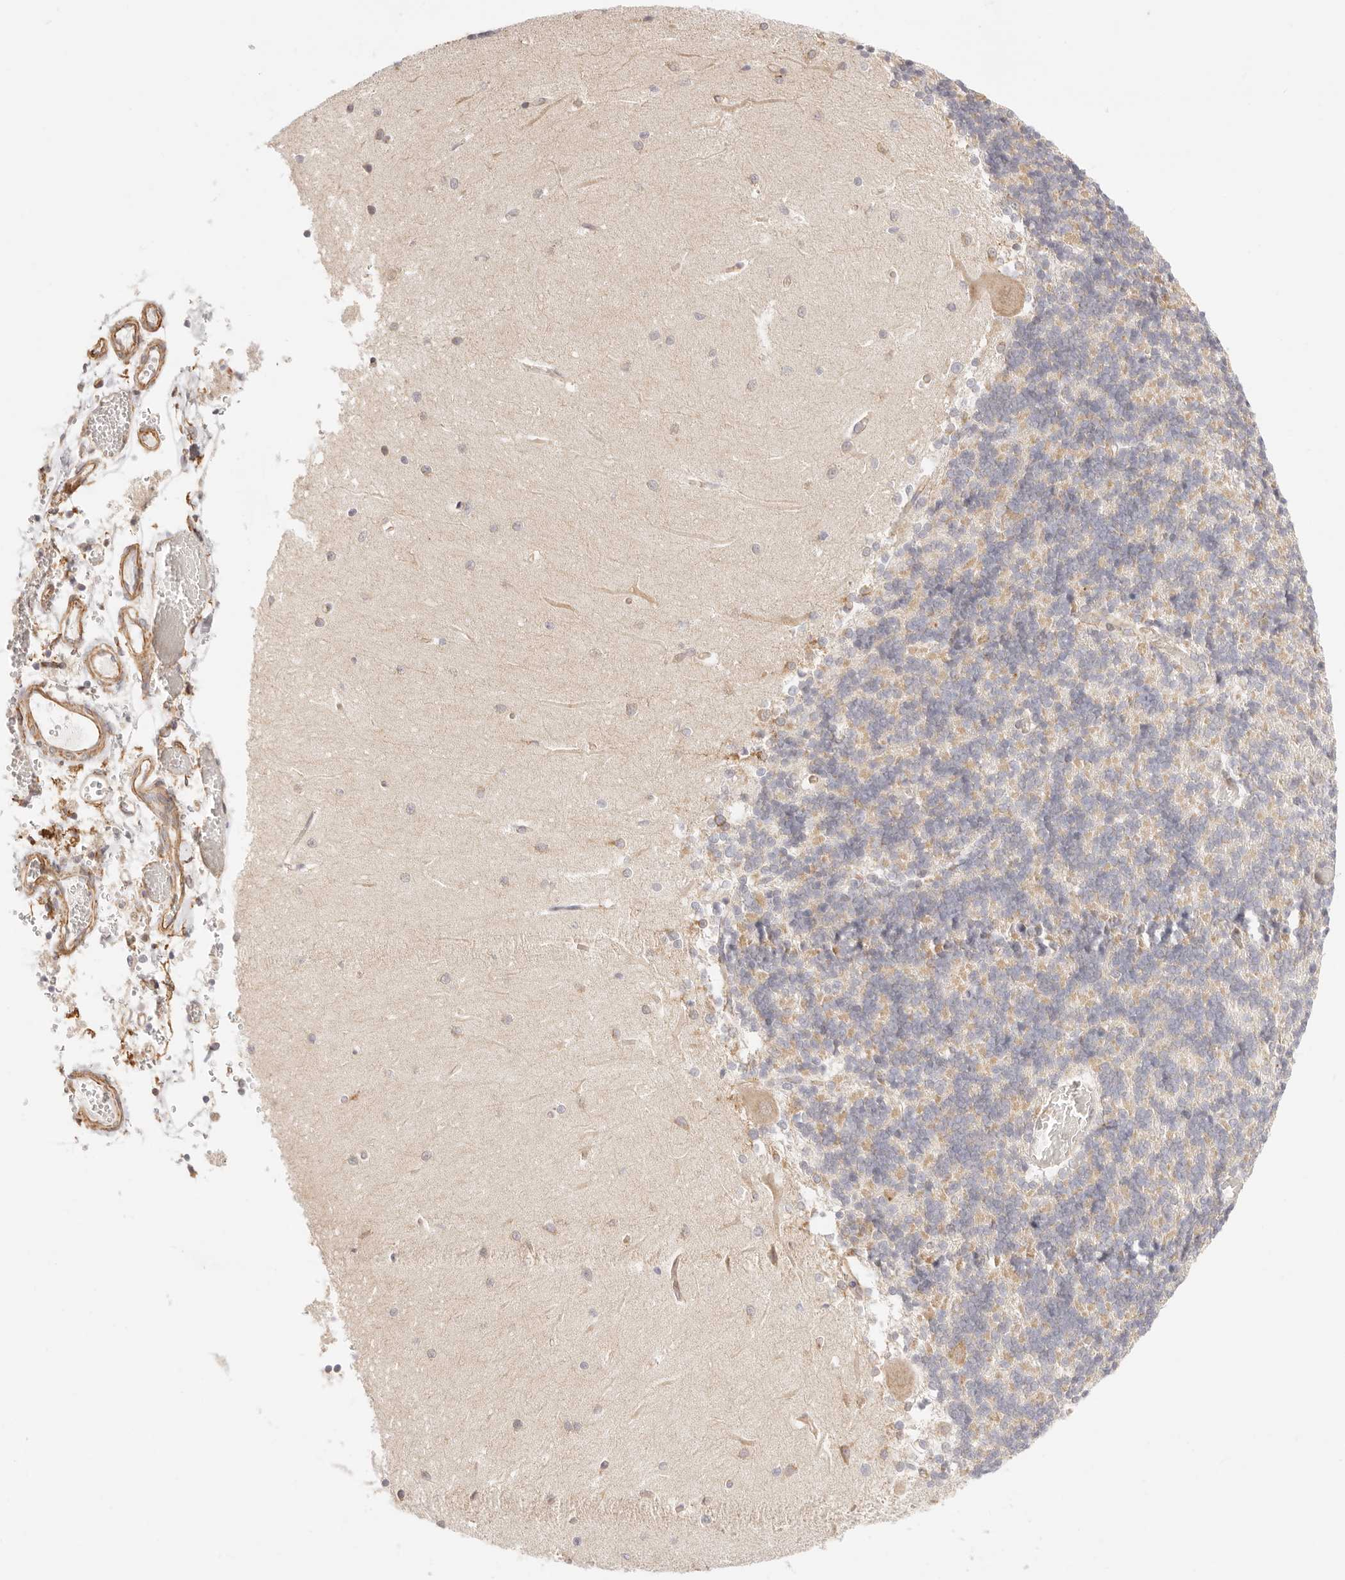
{"staining": {"intensity": "weak", "quantity": "25%-75%", "location": "cytoplasmic/membranous"}, "tissue": "cerebellum", "cell_type": "Cells in granular layer", "image_type": "normal", "snomed": [{"axis": "morphology", "description": "Normal tissue, NOS"}, {"axis": "topography", "description": "Cerebellum"}], "caption": "Approximately 25%-75% of cells in granular layer in normal cerebellum exhibit weak cytoplasmic/membranous protein positivity as visualized by brown immunohistochemical staining.", "gene": "ZC3H11A", "patient": {"sex": "male", "age": 37}}